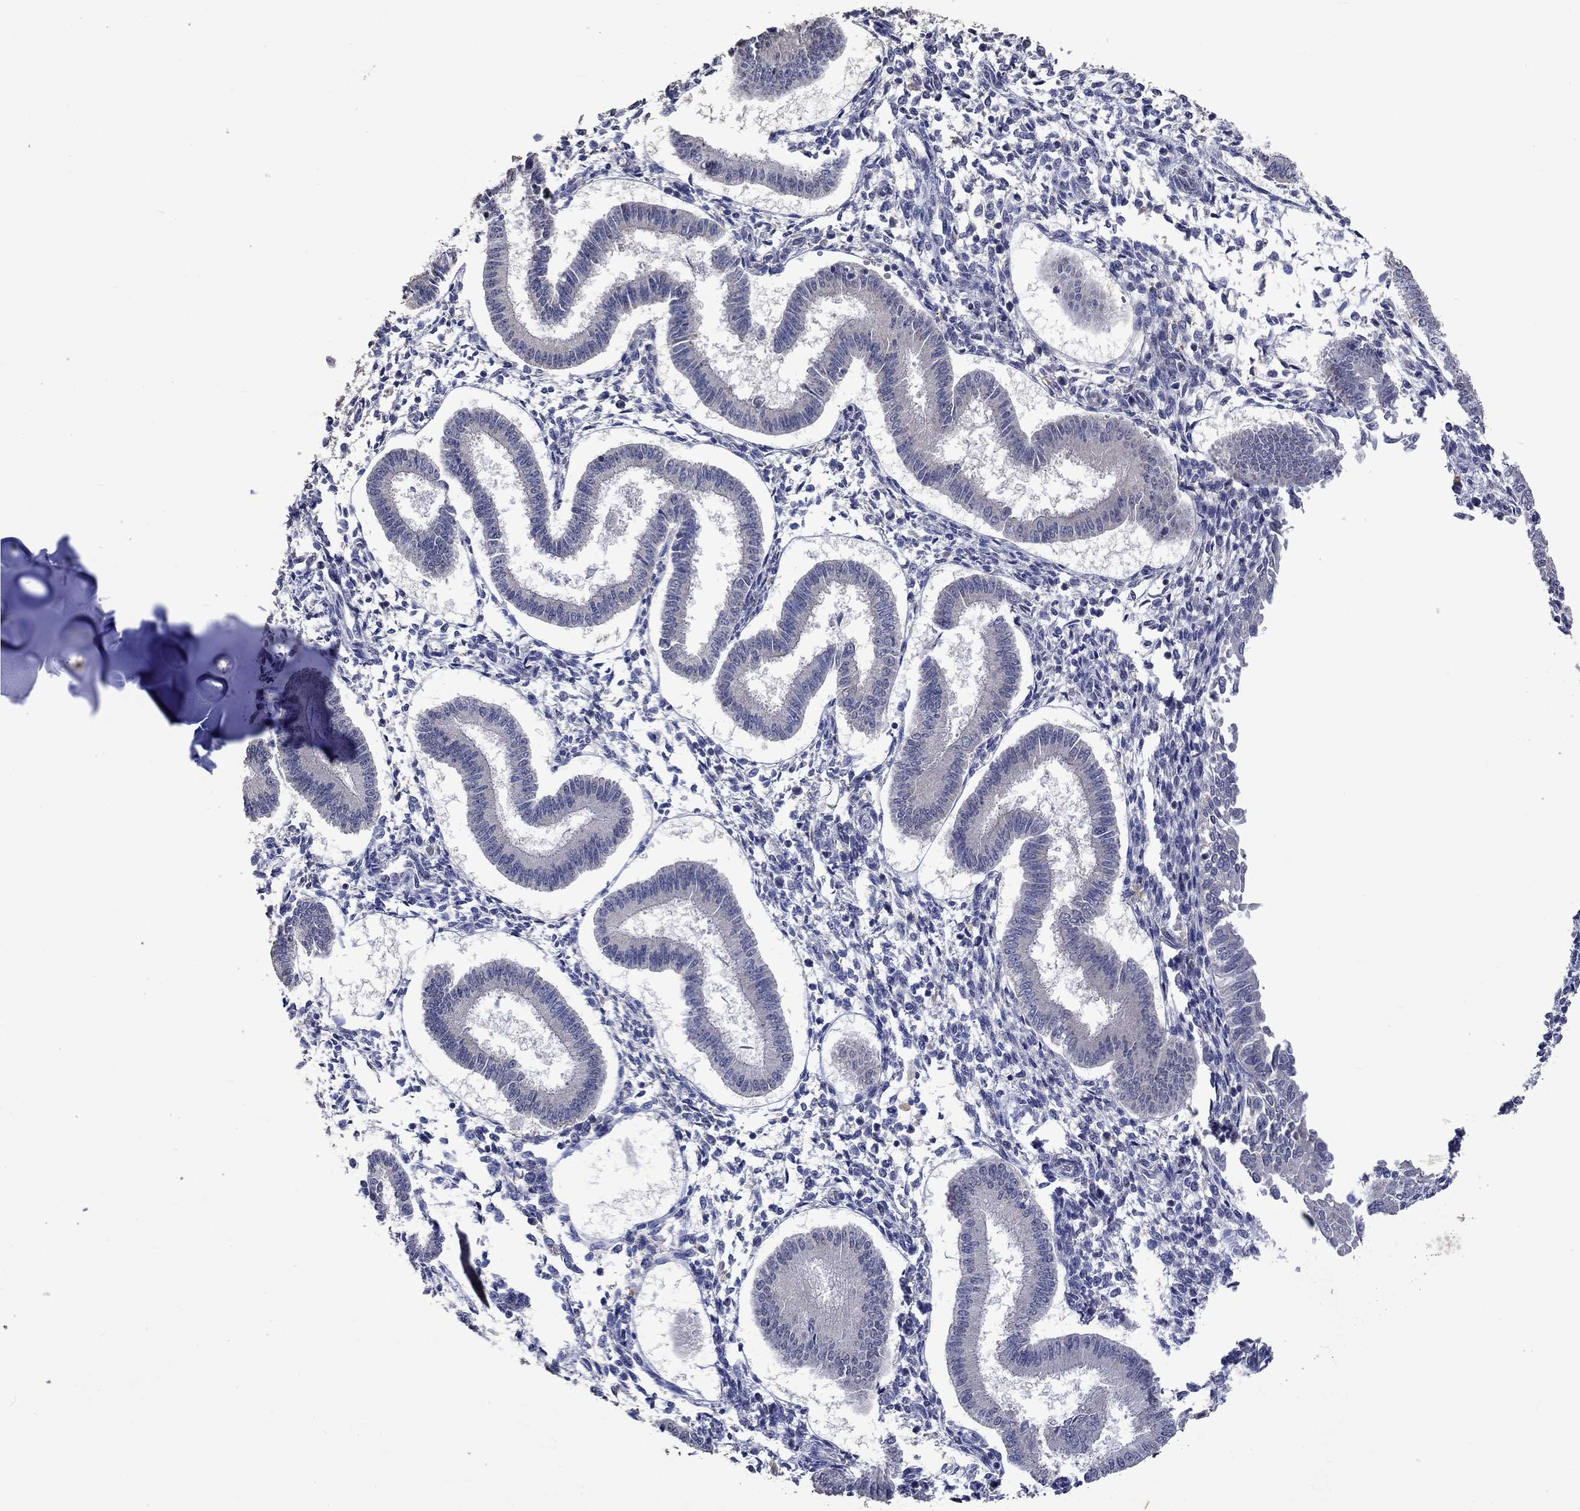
{"staining": {"intensity": "negative", "quantity": "none", "location": "none"}, "tissue": "endometrium", "cell_type": "Cells in endometrial stroma", "image_type": "normal", "snomed": [{"axis": "morphology", "description": "Normal tissue, NOS"}, {"axis": "topography", "description": "Endometrium"}], "caption": "DAB immunohistochemical staining of benign endometrium demonstrates no significant positivity in cells in endometrial stroma.", "gene": "PTPN20", "patient": {"sex": "female", "age": 43}}